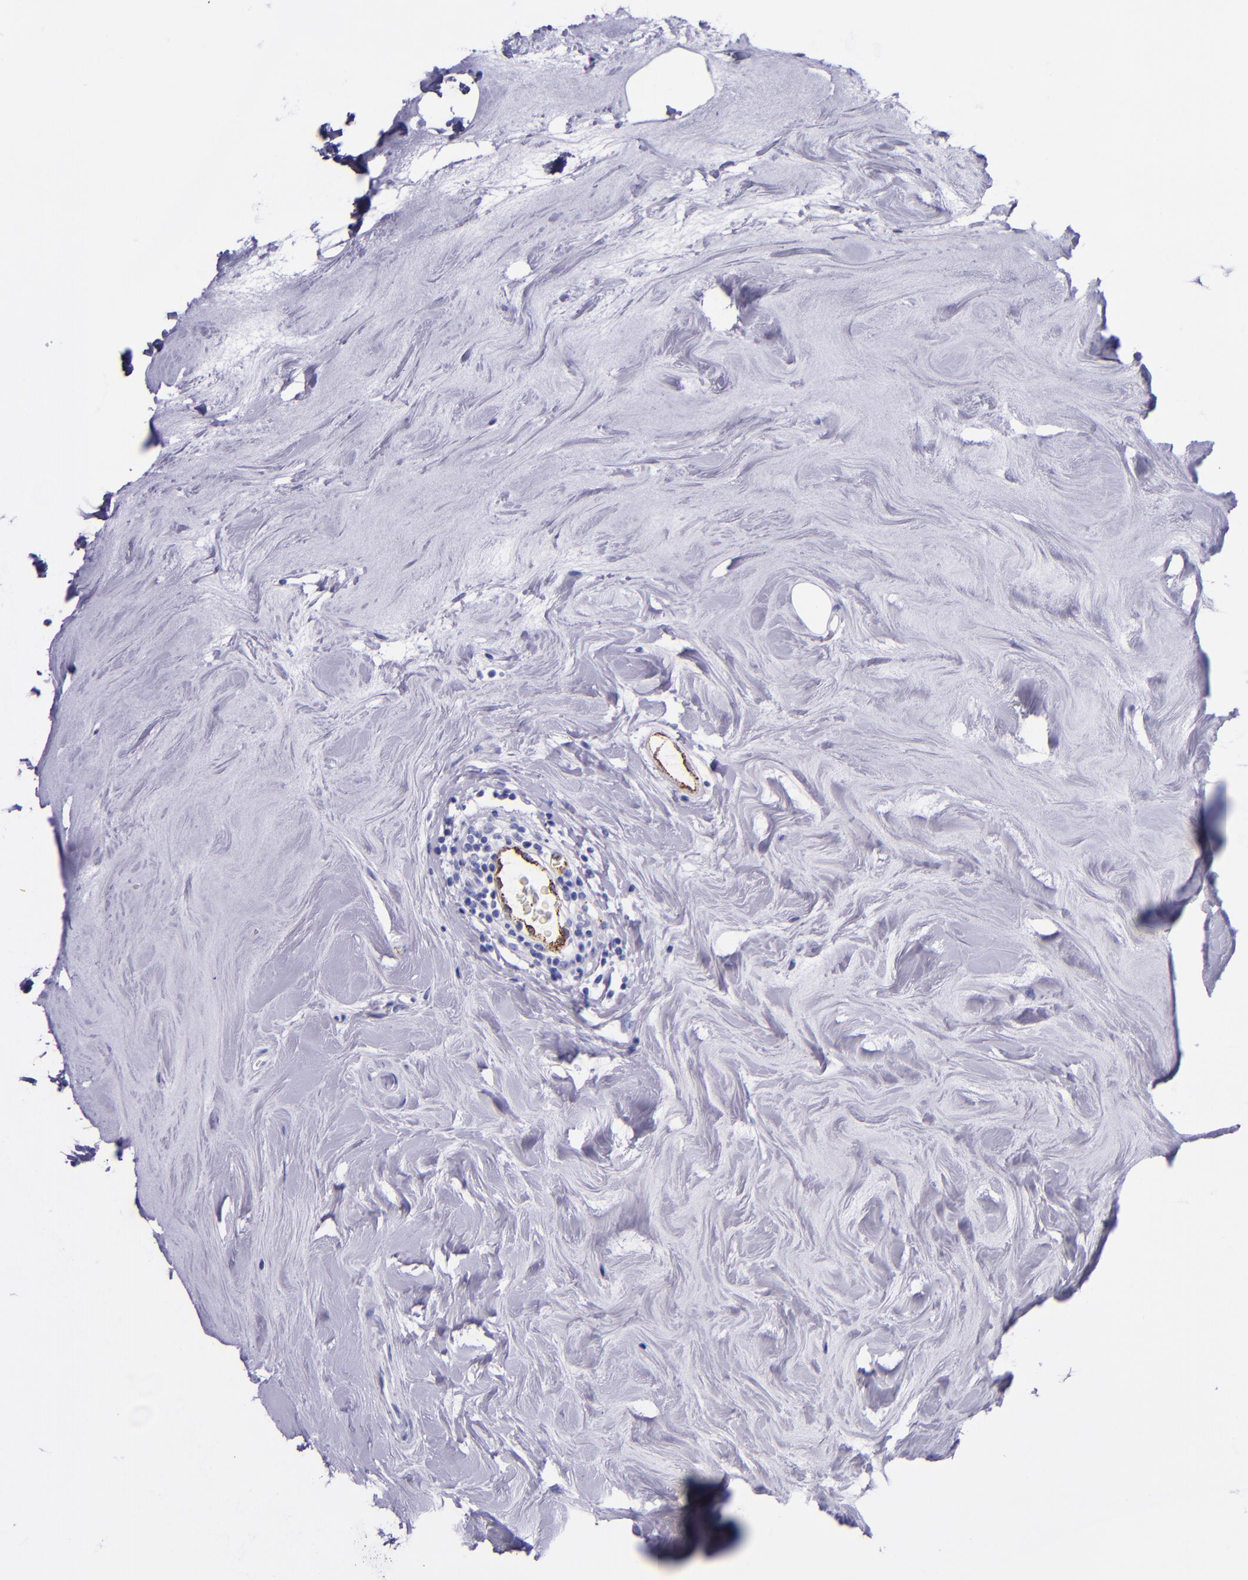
{"staining": {"intensity": "negative", "quantity": "none", "location": "none"}, "tissue": "breast cancer", "cell_type": "Tumor cells", "image_type": "cancer", "snomed": [{"axis": "morphology", "description": "Duct carcinoma"}, {"axis": "topography", "description": "Breast"}], "caption": "The photomicrograph exhibits no staining of tumor cells in breast infiltrating ductal carcinoma.", "gene": "SELE", "patient": {"sex": "female", "age": 40}}